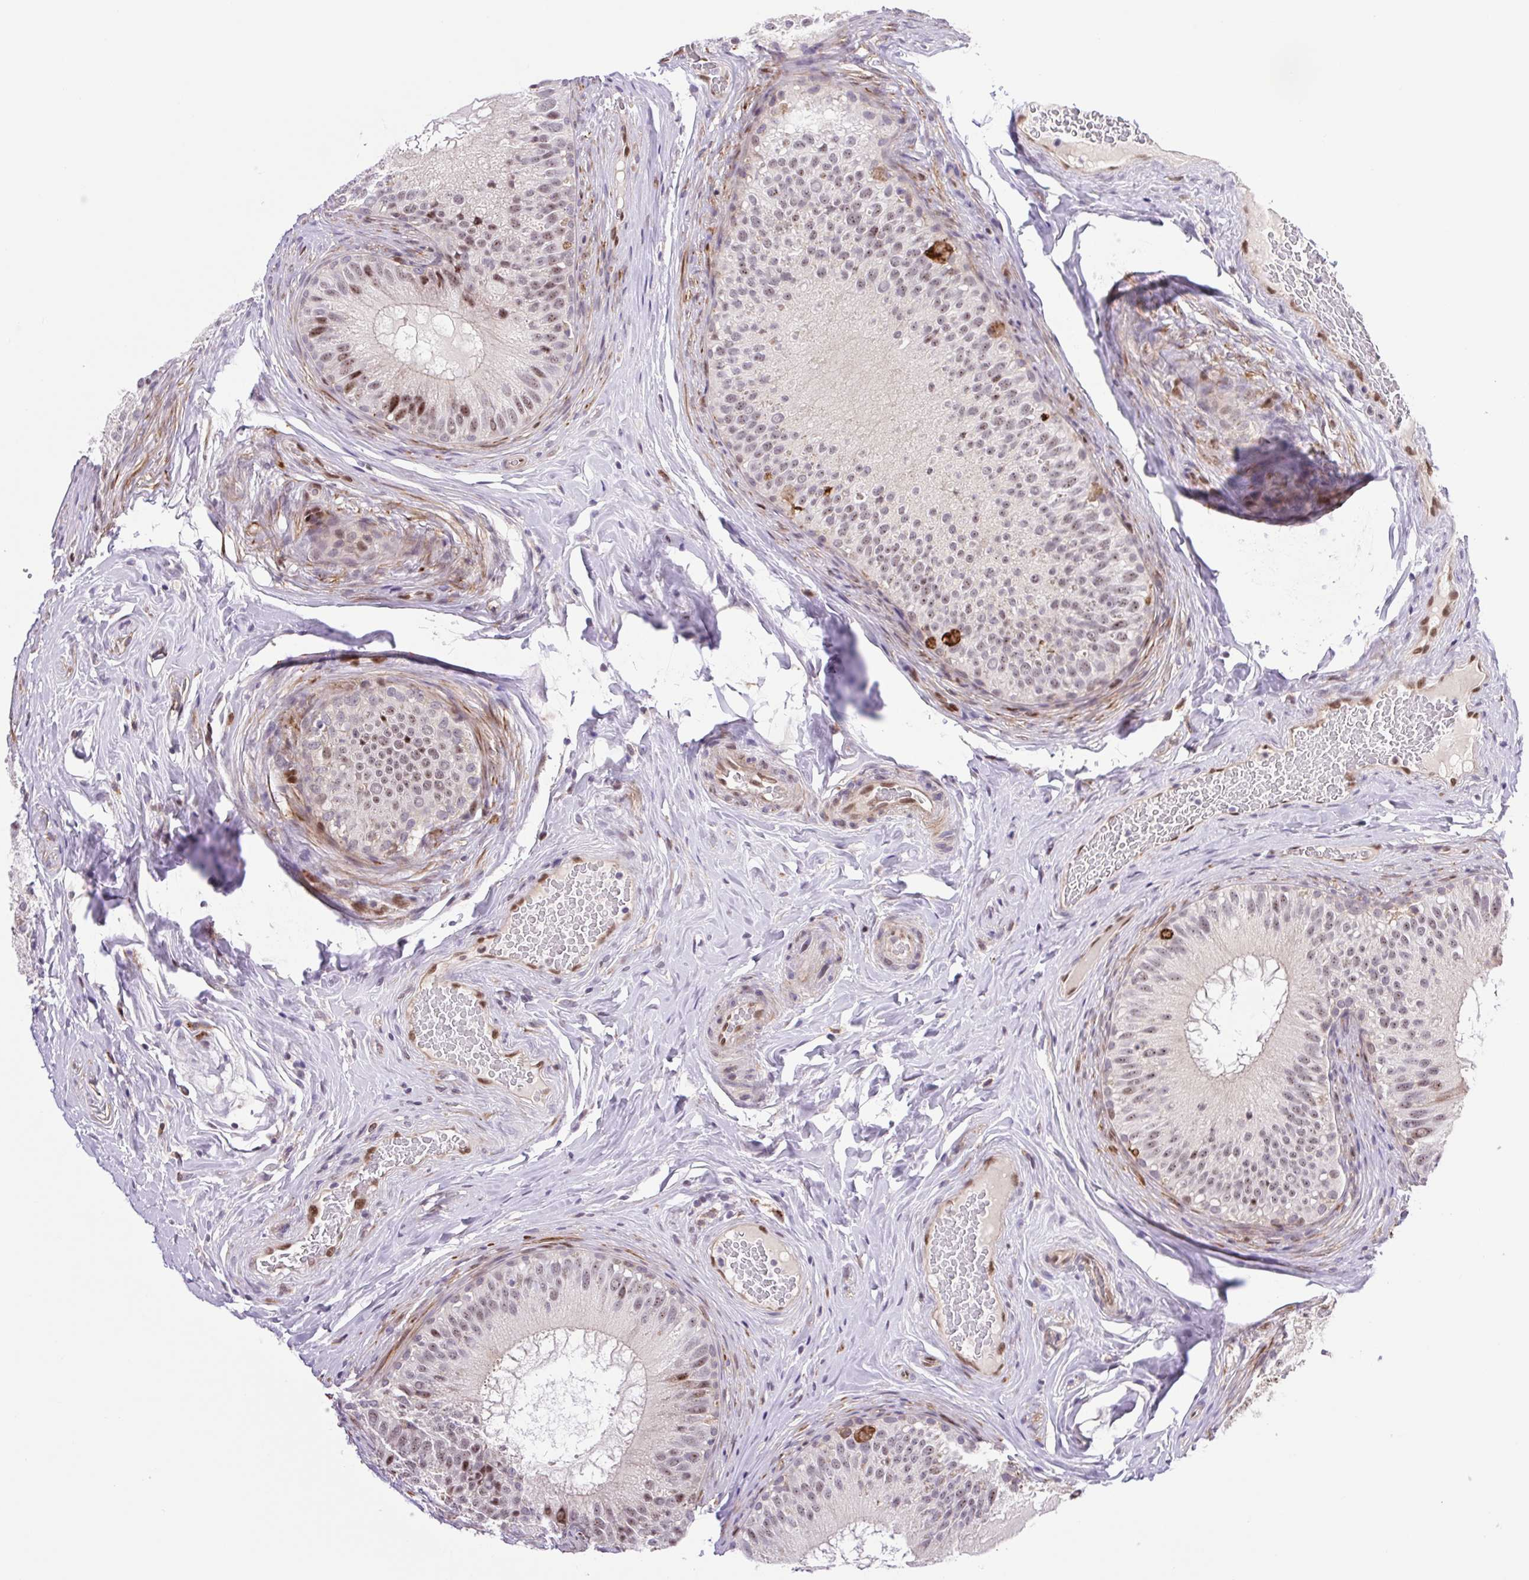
{"staining": {"intensity": "moderate", "quantity": "<25%", "location": "nuclear"}, "tissue": "epididymis", "cell_type": "Glandular cells", "image_type": "normal", "snomed": [{"axis": "morphology", "description": "Normal tissue, NOS"}, {"axis": "topography", "description": "Epididymis"}], "caption": "Immunohistochemistry (IHC) micrograph of unremarkable epididymis stained for a protein (brown), which displays low levels of moderate nuclear positivity in about <25% of glandular cells.", "gene": "ERG", "patient": {"sex": "male", "age": 34}}